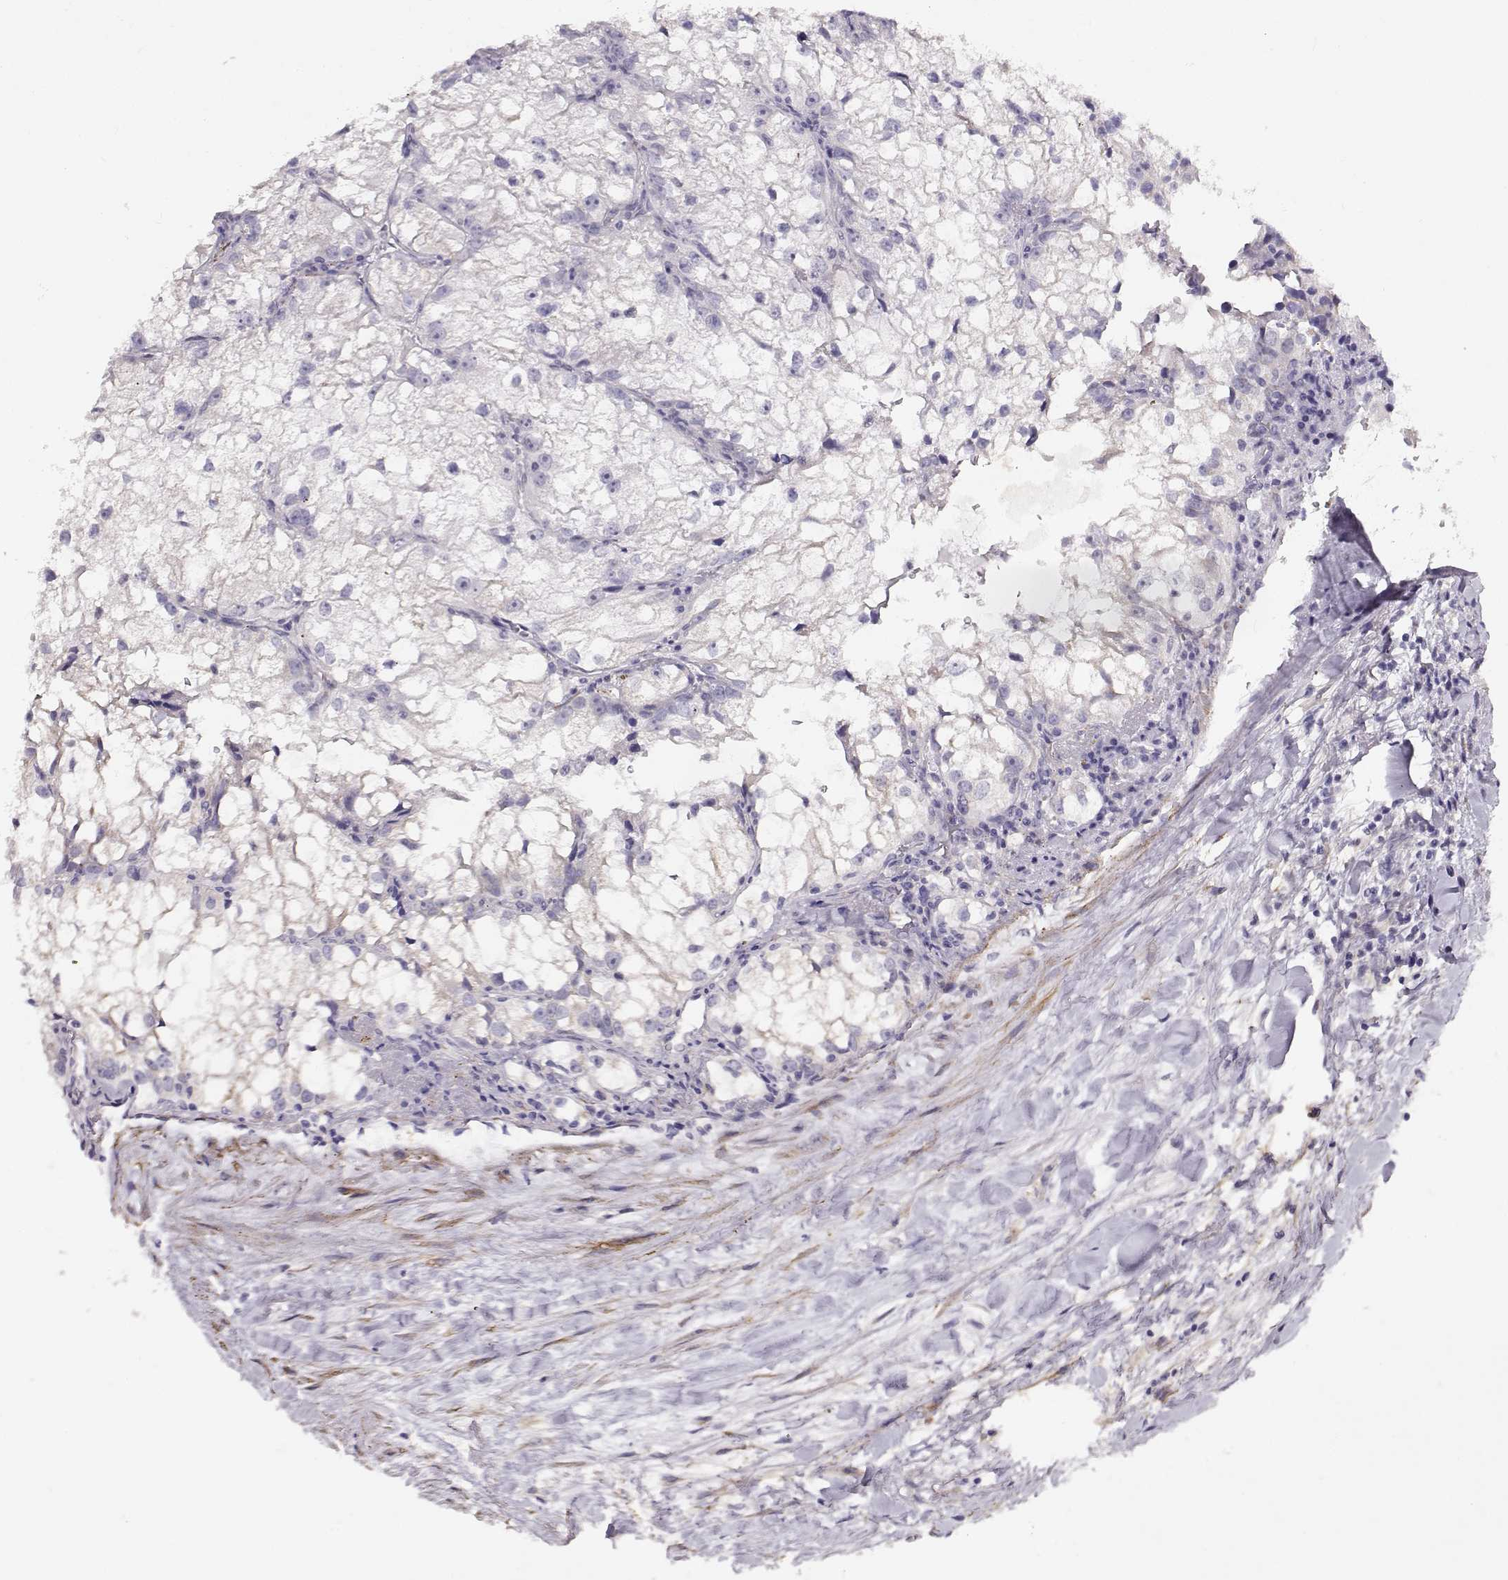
{"staining": {"intensity": "negative", "quantity": "none", "location": "none"}, "tissue": "renal cancer", "cell_type": "Tumor cells", "image_type": "cancer", "snomed": [{"axis": "morphology", "description": "Adenocarcinoma, NOS"}, {"axis": "topography", "description": "Kidney"}], "caption": "The histopathology image displays no staining of tumor cells in renal cancer. Brightfield microscopy of IHC stained with DAB (brown) and hematoxylin (blue), captured at high magnification.", "gene": "RBM44", "patient": {"sex": "male", "age": 59}}